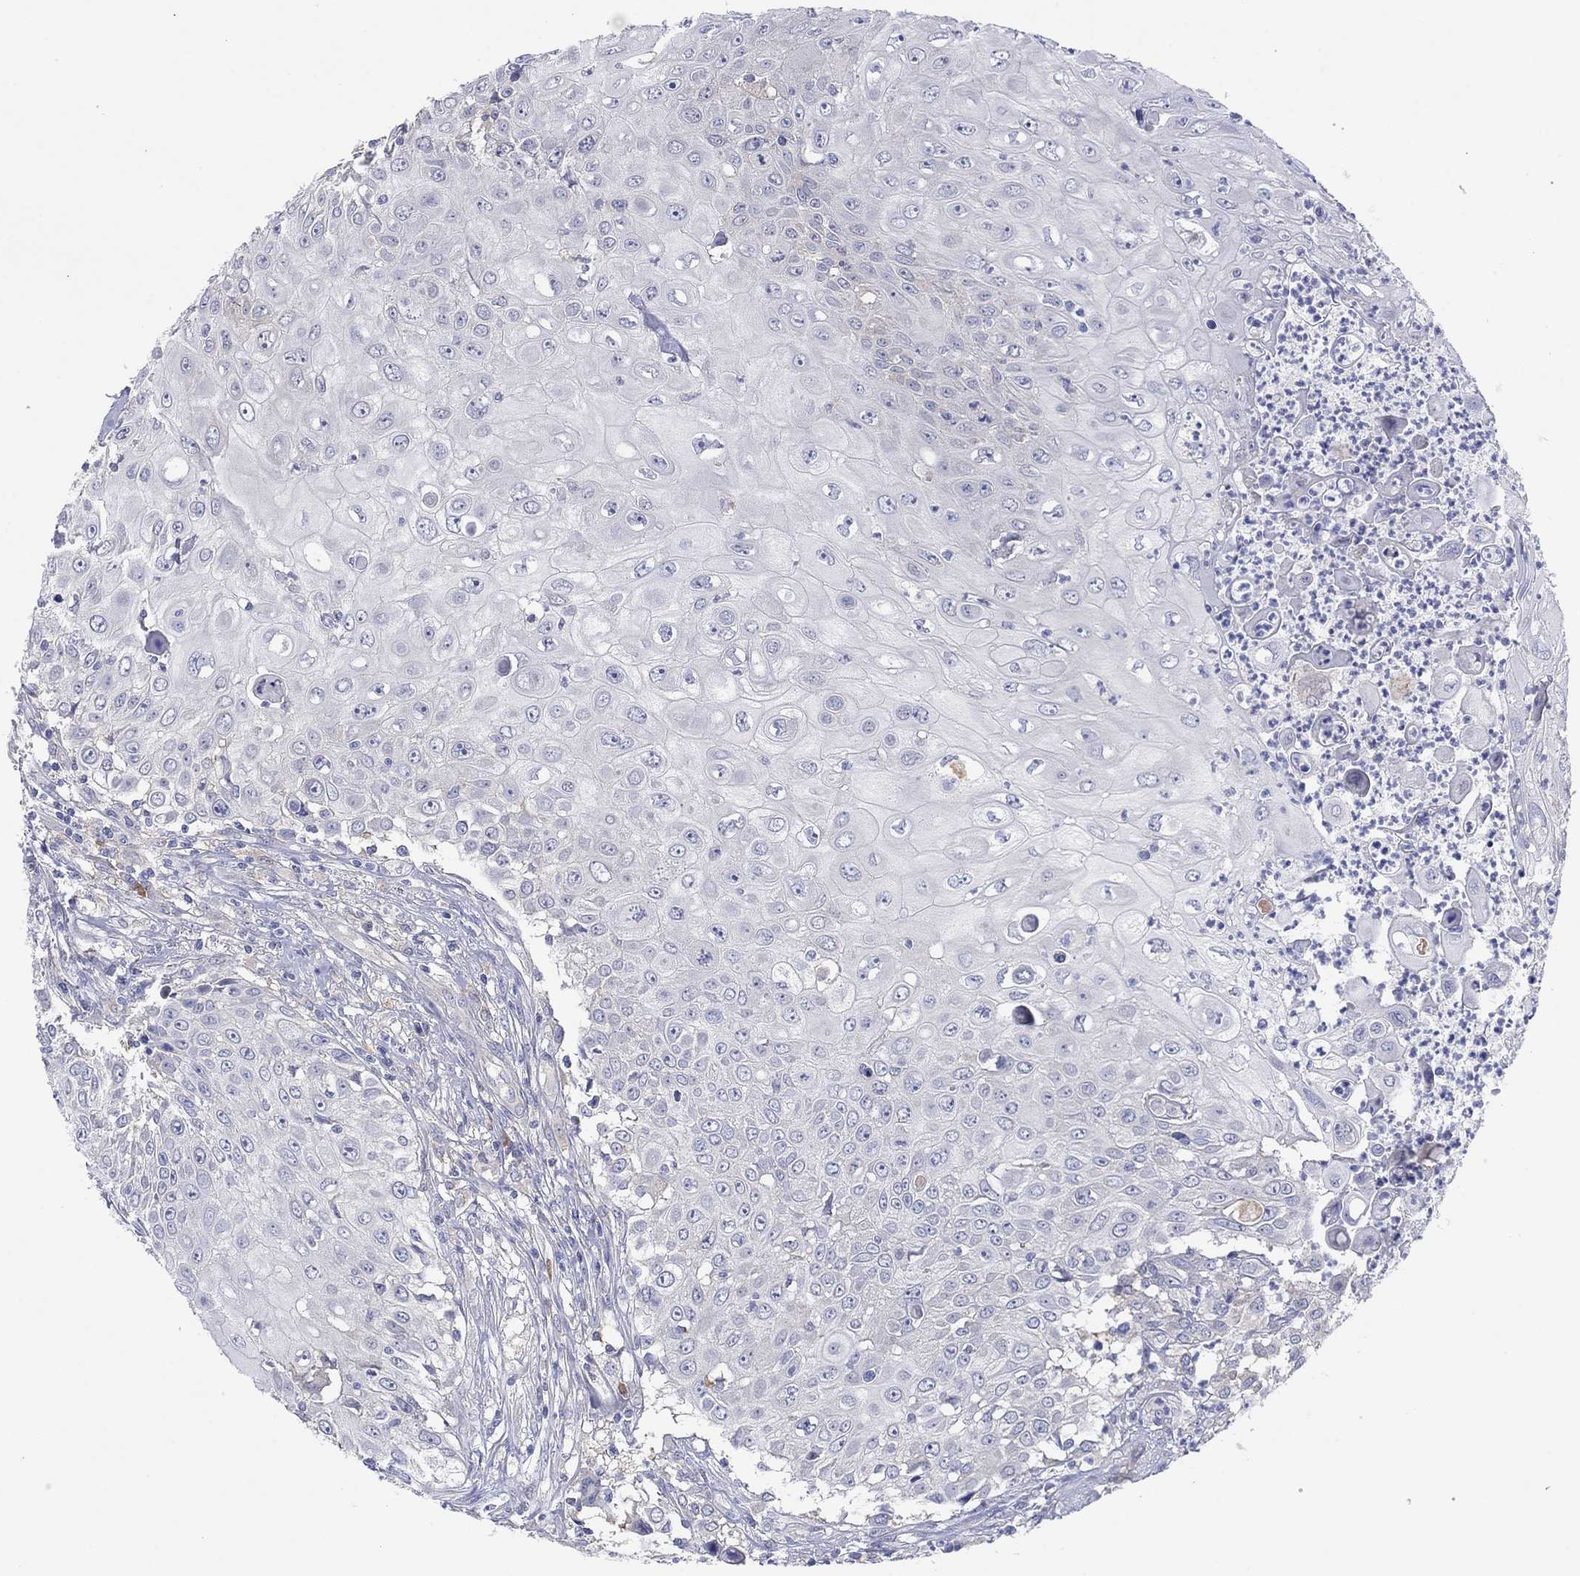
{"staining": {"intensity": "negative", "quantity": "none", "location": "none"}, "tissue": "urothelial cancer", "cell_type": "Tumor cells", "image_type": "cancer", "snomed": [{"axis": "morphology", "description": "Urothelial carcinoma, High grade"}, {"axis": "topography", "description": "Urinary bladder"}], "caption": "This image is of high-grade urothelial carcinoma stained with immunohistochemistry (IHC) to label a protein in brown with the nuclei are counter-stained blue. There is no positivity in tumor cells.", "gene": "PLCL2", "patient": {"sex": "female", "age": 79}}